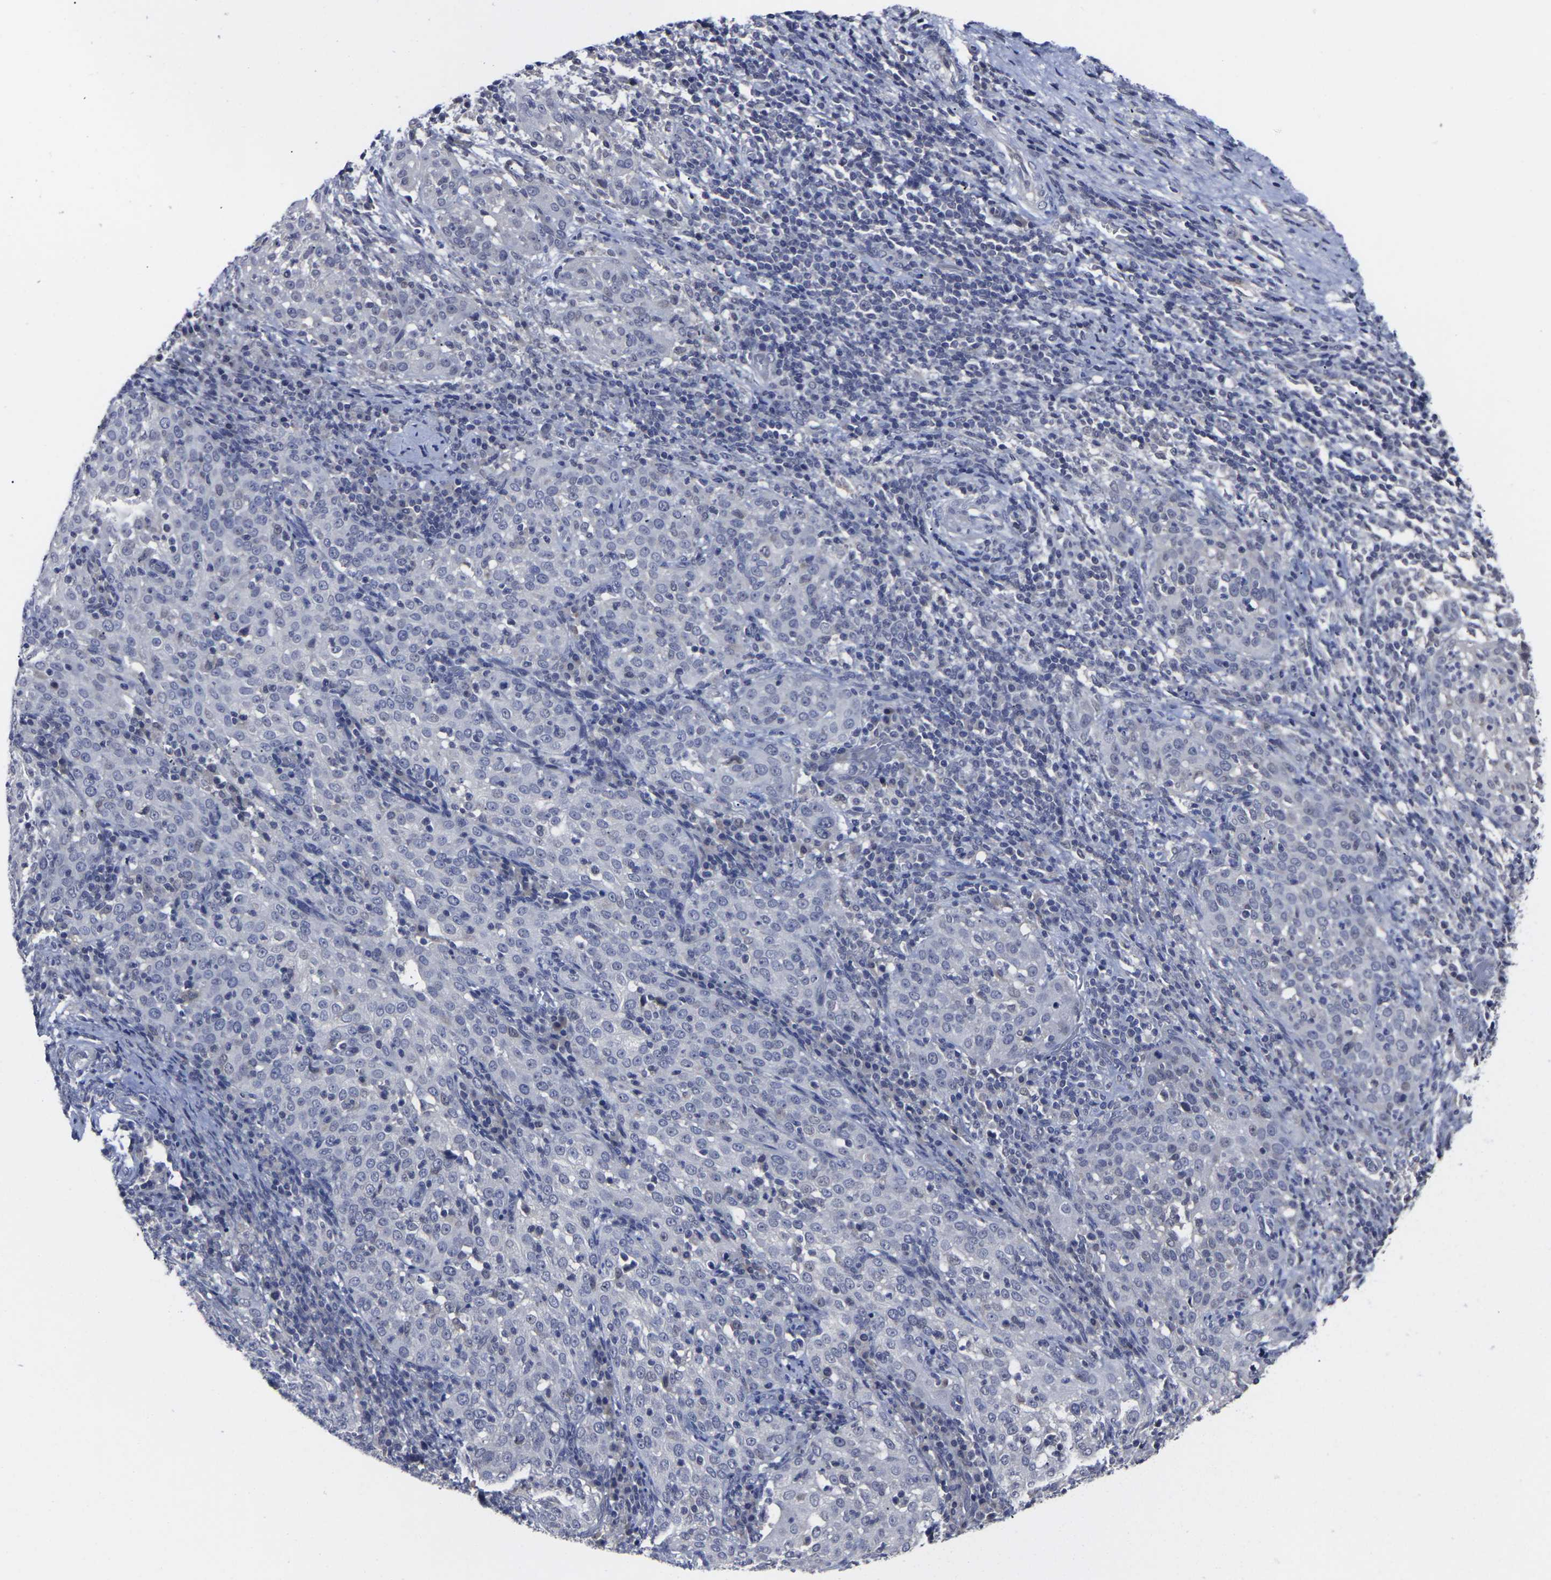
{"staining": {"intensity": "negative", "quantity": "none", "location": "none"}, "tissue": "cervical cancer", "cell_type": "Tumor cells", "image_type": "cancer", "snomed": [{"axis": "morphology", "description": "Squamous cell carcinoma, NOS"}, {"axis": "topography", "description": "Cervix"}], "caption": "There is no significant staining in tumor cells of cervical squamous cell carcinoma.", "gene": "MSANTD4", "patient": {"sex": "female", "age": 51}}